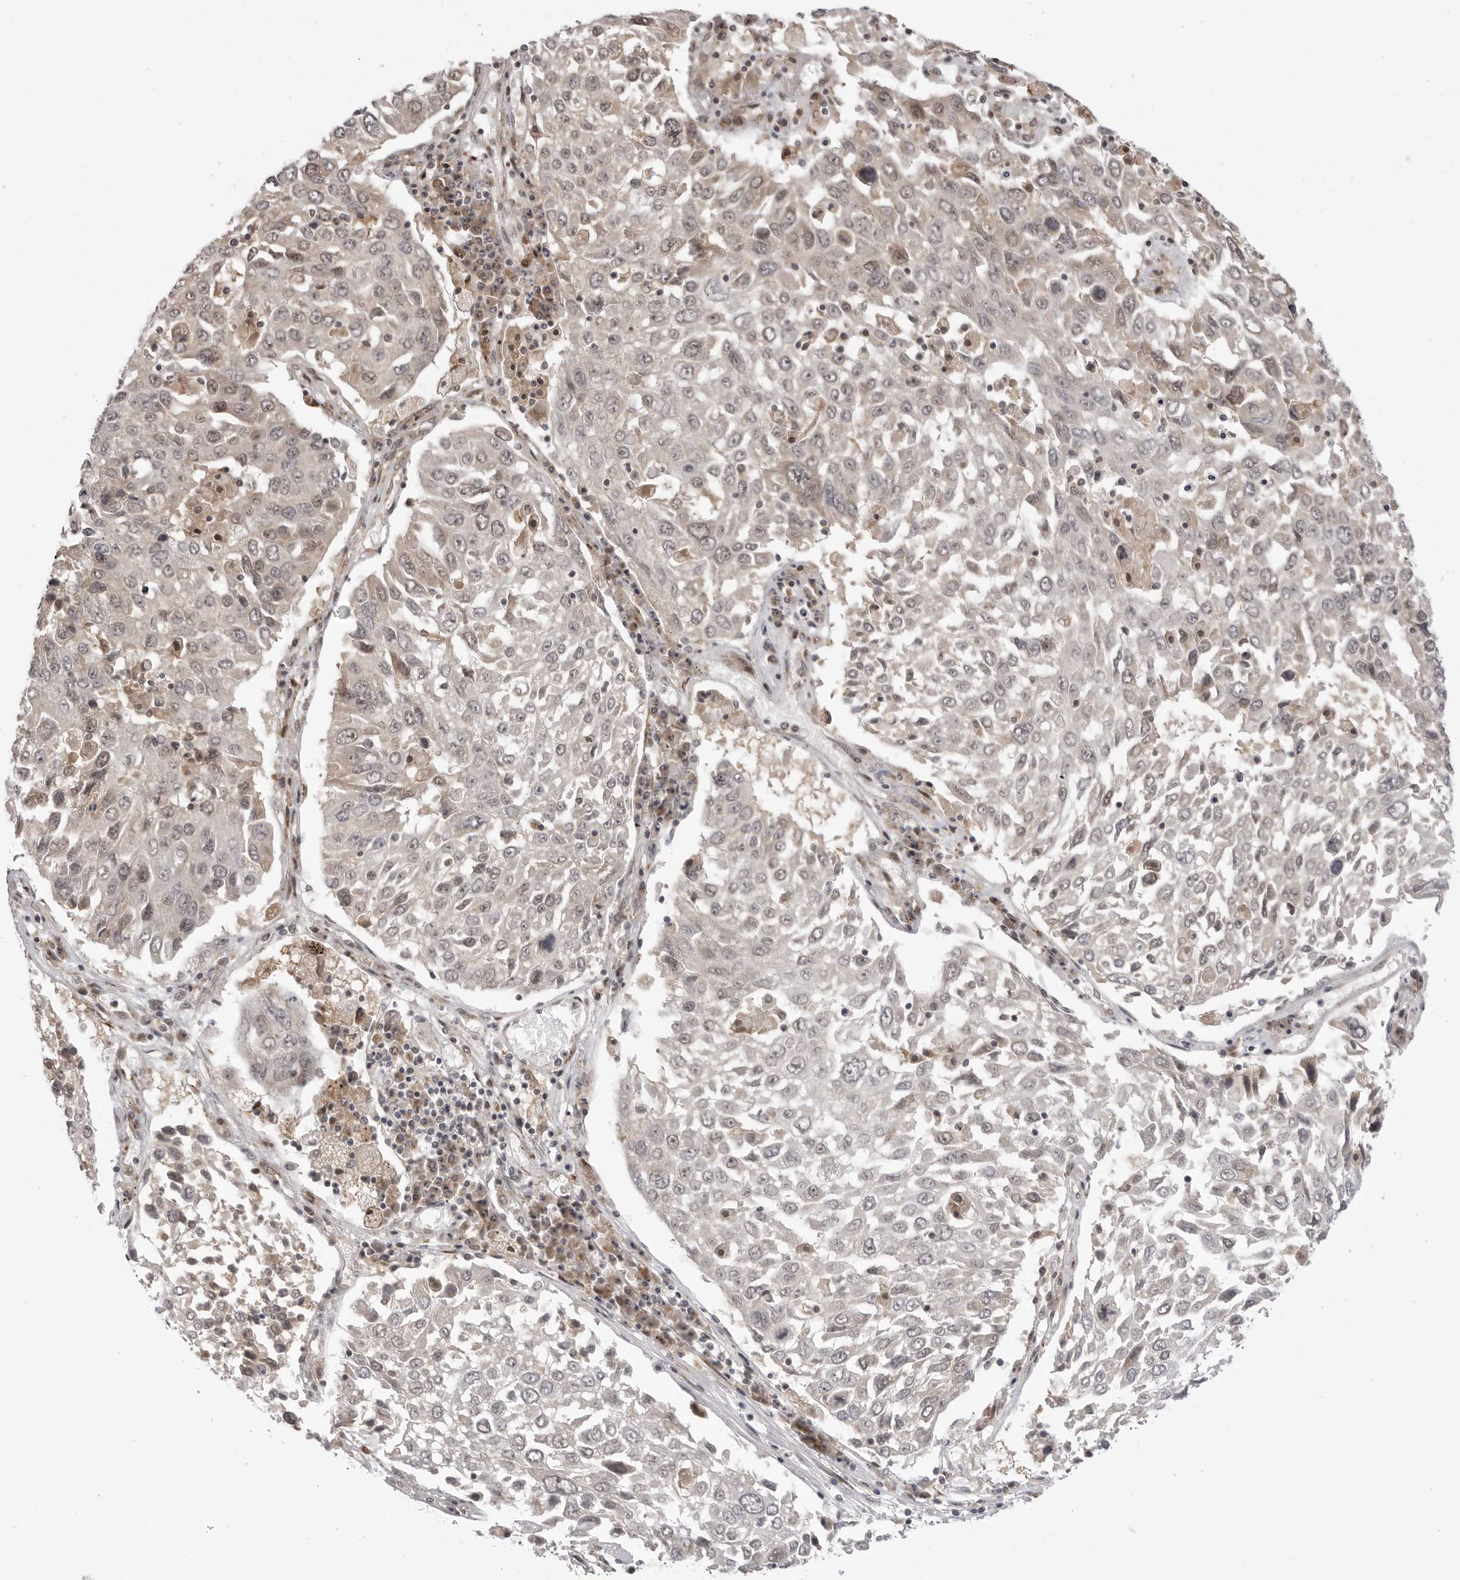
{"staining": {"intensity": "weak", "quantity": "25%-75%", "location": "cytoplasmic/membranous"}, "tissue": "lung cancer", "cell_type": "Tumor cells", "image_type": "cancer", "snomed": [{"axis": "morphology", "description": "Squamous cell carcinoma, NOS"}, {"axis": "topography", "description": "Lung"}], "caption": "High-power microscopy captured an immunohistochemistry micrograph of squamous cell carcinoma (lung), revealing weak cytoplasmic/membranous expression in approximately 25%-75% of tumor cells. (Stains: DAB (3,3'-diaminobenzidine) in brown, nuclei in blue, Microscopy: brightfield microscopy at high magnification).", "gene": "PTK2B", "patient": {"sex": "male", "age": 65}}